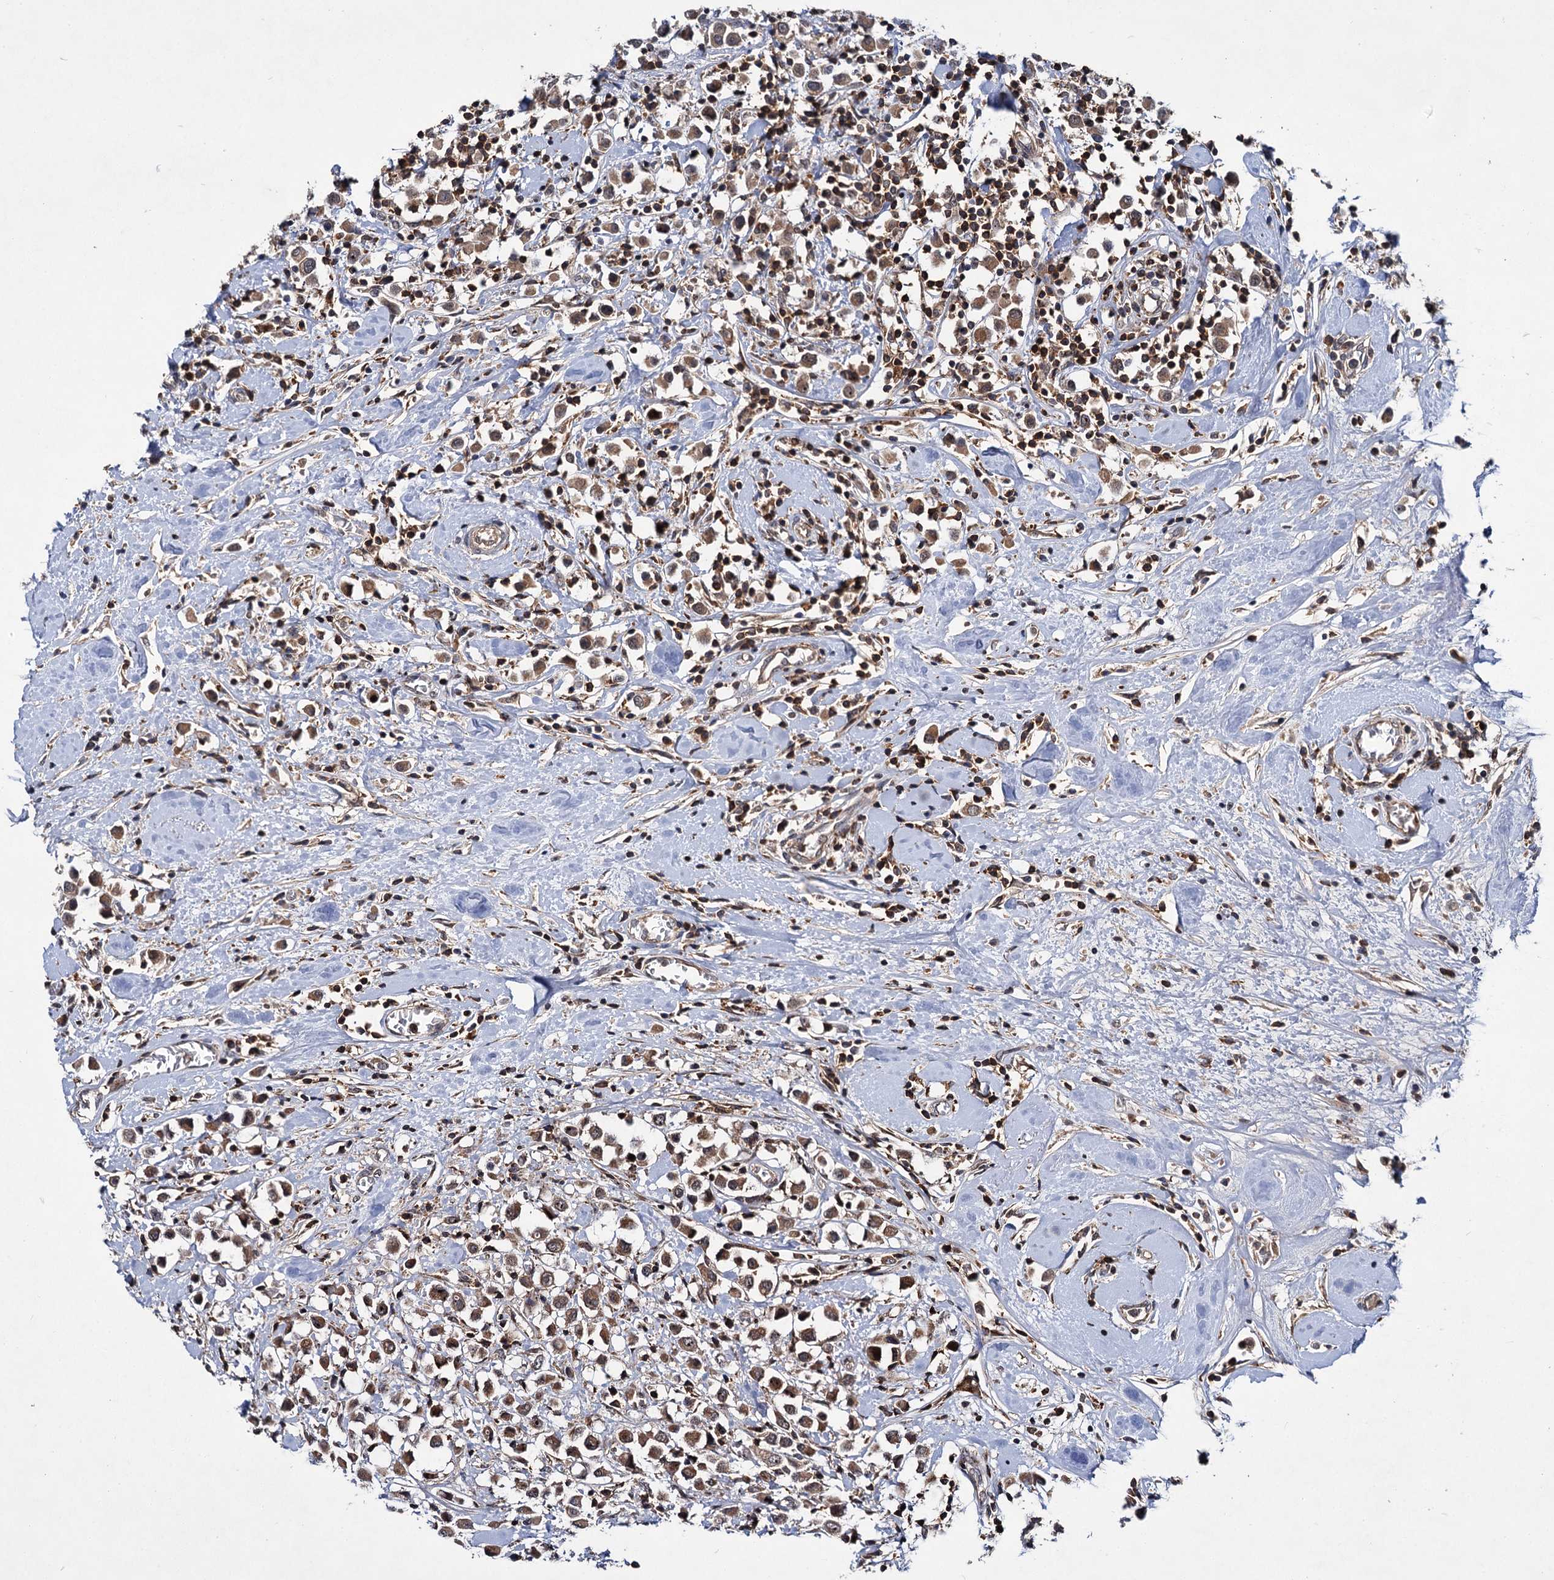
{"staining": {"intensity": "moderate", "quantity": ">75%", "location": "cytoplasmic/membranous"}, "tissue": "breast cancer", "cell_type": "Tumor cells", "image_type": "cancer", "snomed": [{"axis": "morphology", "description": "Duct carcinoma"}, {"axis": "topography", "description": "Breast"}], "caption": "Brown immunohistochemical staining in human infiltrating ductal carcinoma (breast) demonstrates moderate cytoplasmic/membranous staining in approximately >75% of tumor cells. (brown staining indicates protein expression, while blue staining denotes nuclei).", "gene": "ABLIM1", "patient": {"sex": "female", "age": 61}}